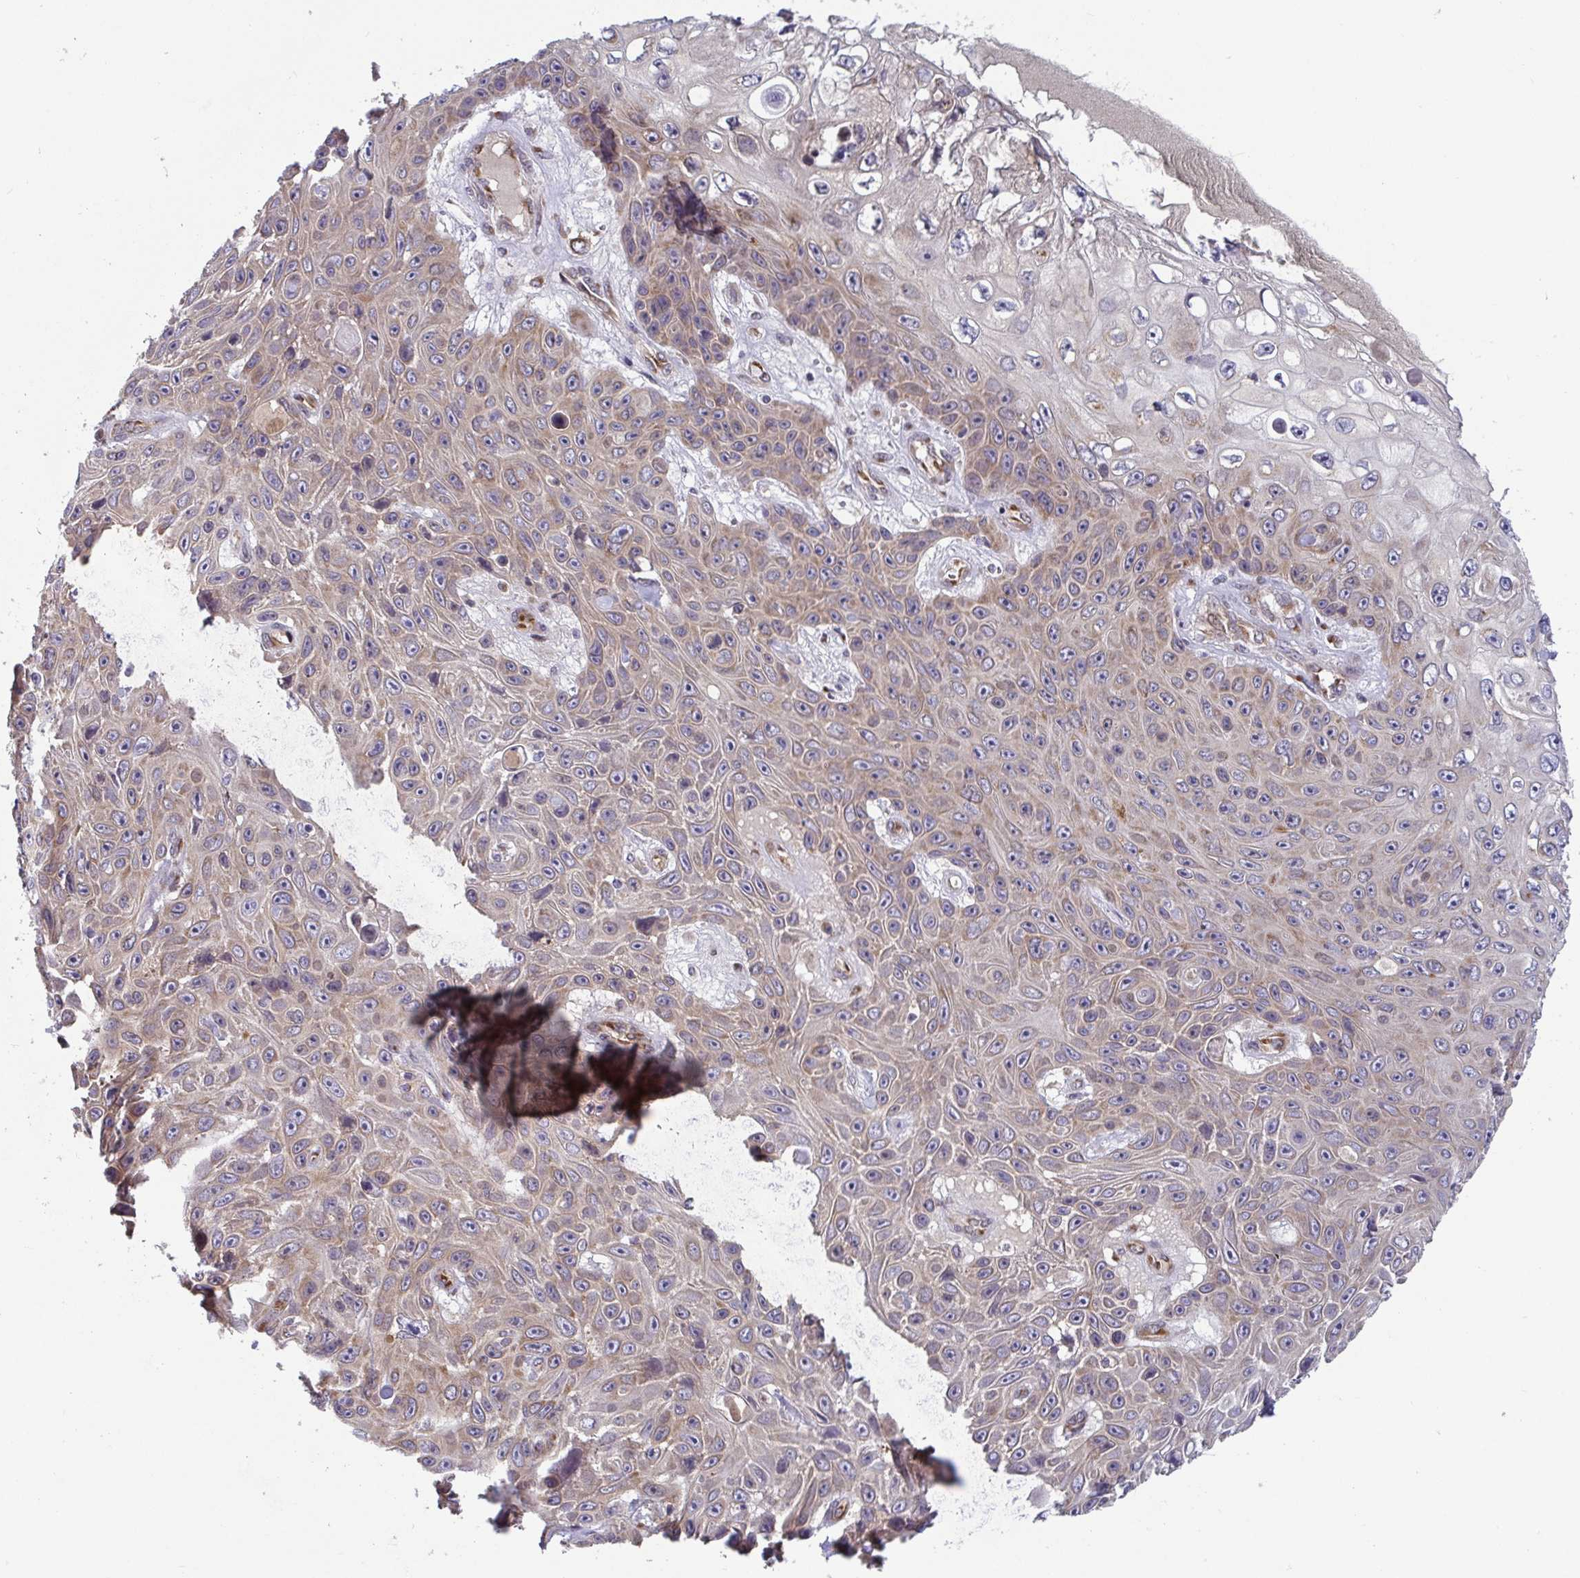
{"staining": {"intensity": "weak", "quantity": ">75%", "location": "cytoplasmic/membranous"}, "tissue": "skin cancer", "cell_type": "Tumor cells", "image_type": "cancer", "snomed": [{"axis": "morphology", "description": "Squamous cell carcinoma, NOS"}, {"axis": "topography", "description": "Skin"}], "caption": "Brown immunohistochemical staining in squamous cell carcinoma (skin) reveals weak cytoplasmic/membranous staining in approximately >75% of tumor cells. (DAB (3,3'-diaminobenzidine) = brown stain, brightfield microscopy at high magnification).", "gene": "ATP5MJ", "patient": {"sex": "male", "age": 82}}